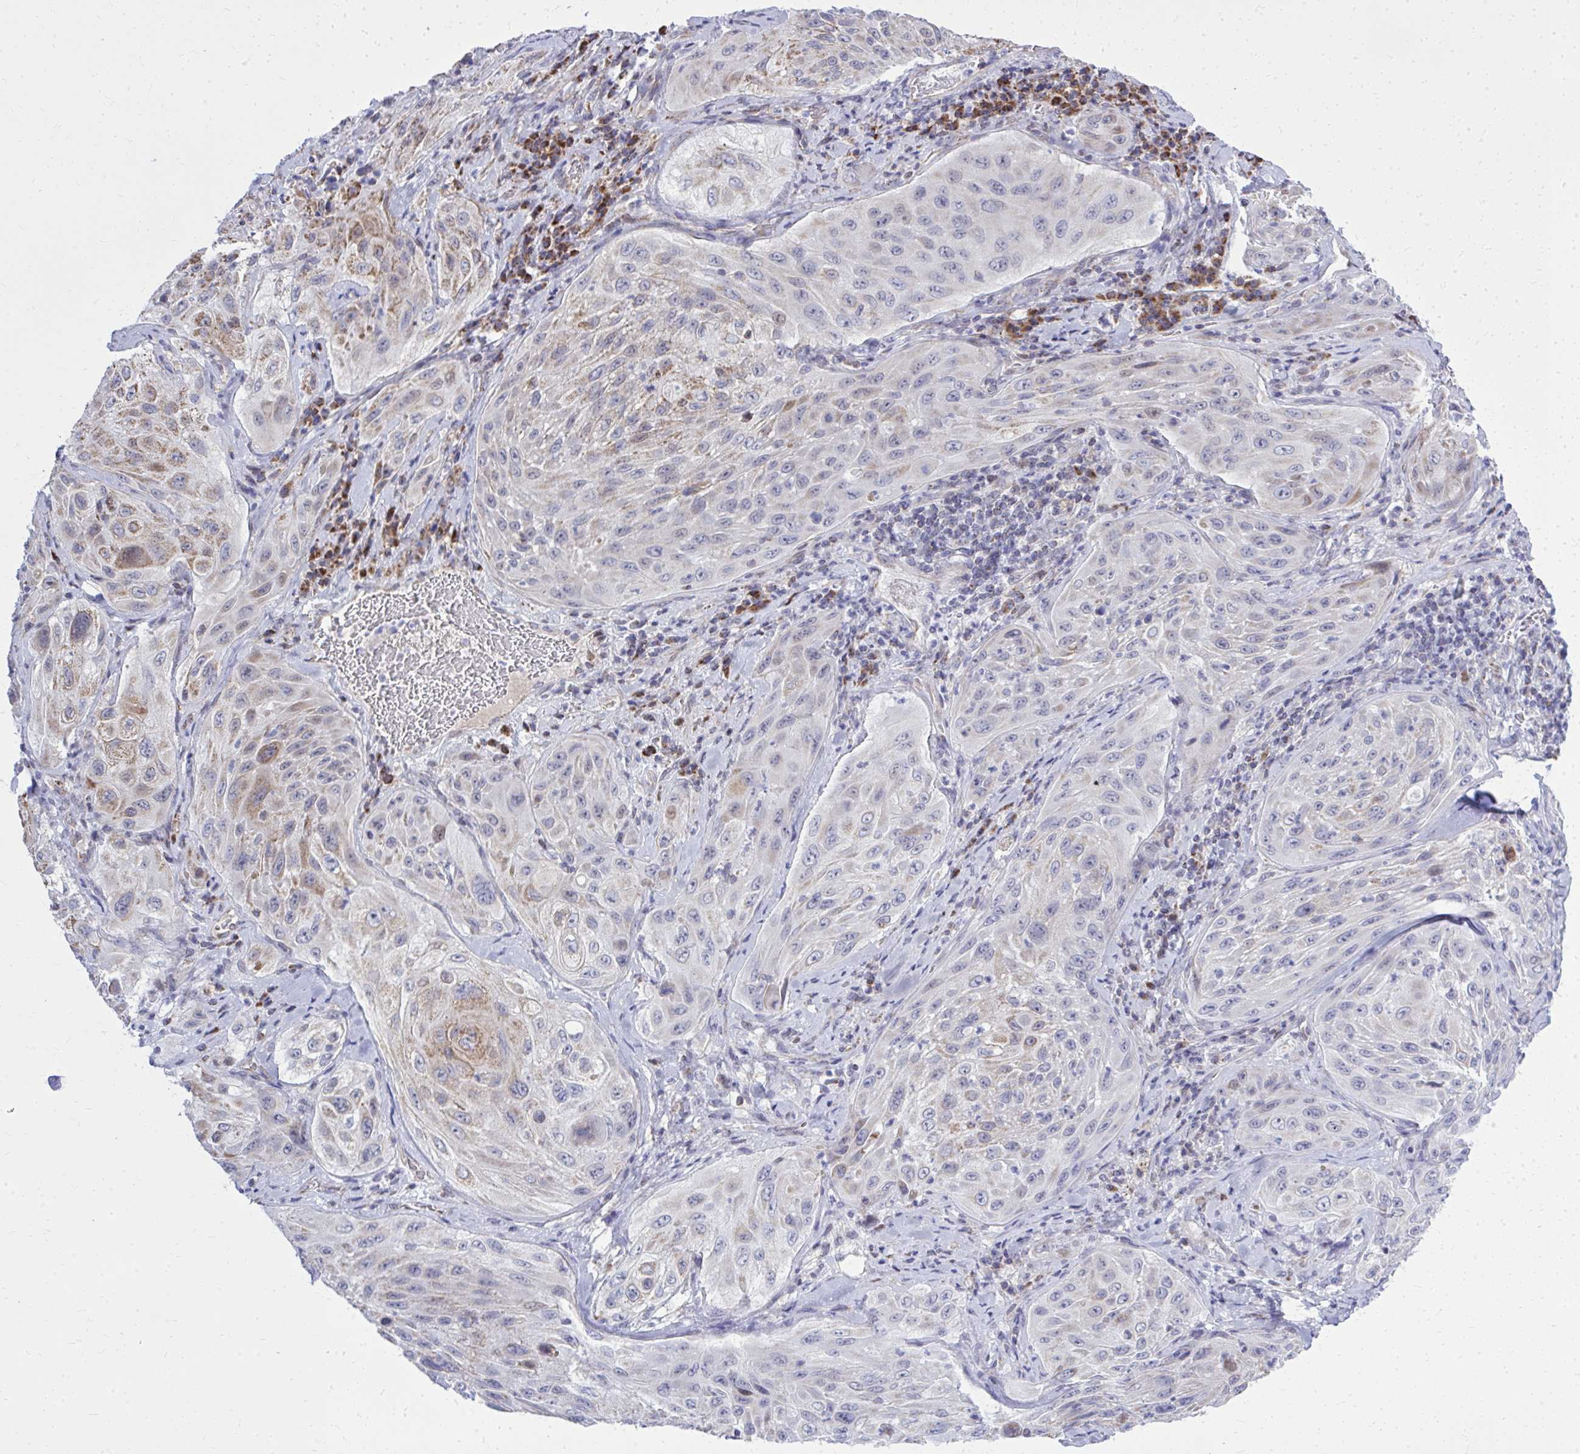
{"staining": {"intensity": "moderate", "quantity": "<25%", "location": "cytoplasmic/membranous"}, "tissue": "cervical cancer", "cell_type": "Tumor cells", "image_type": "cancer", "snomed": [{"axis": "morphology", "description": "Squamous cell carcinoma, NOS"}, {"axis": "topography", "description": "Cervix"}], "caption": "Cervical cancer tissue reveals moderate cytoplasmic/membranous positivity in about <25% of tumor cells, visualized by immunohistochemistry.", "gene": "ZNF362", "patient": {"sex": "female", "age": 42}}